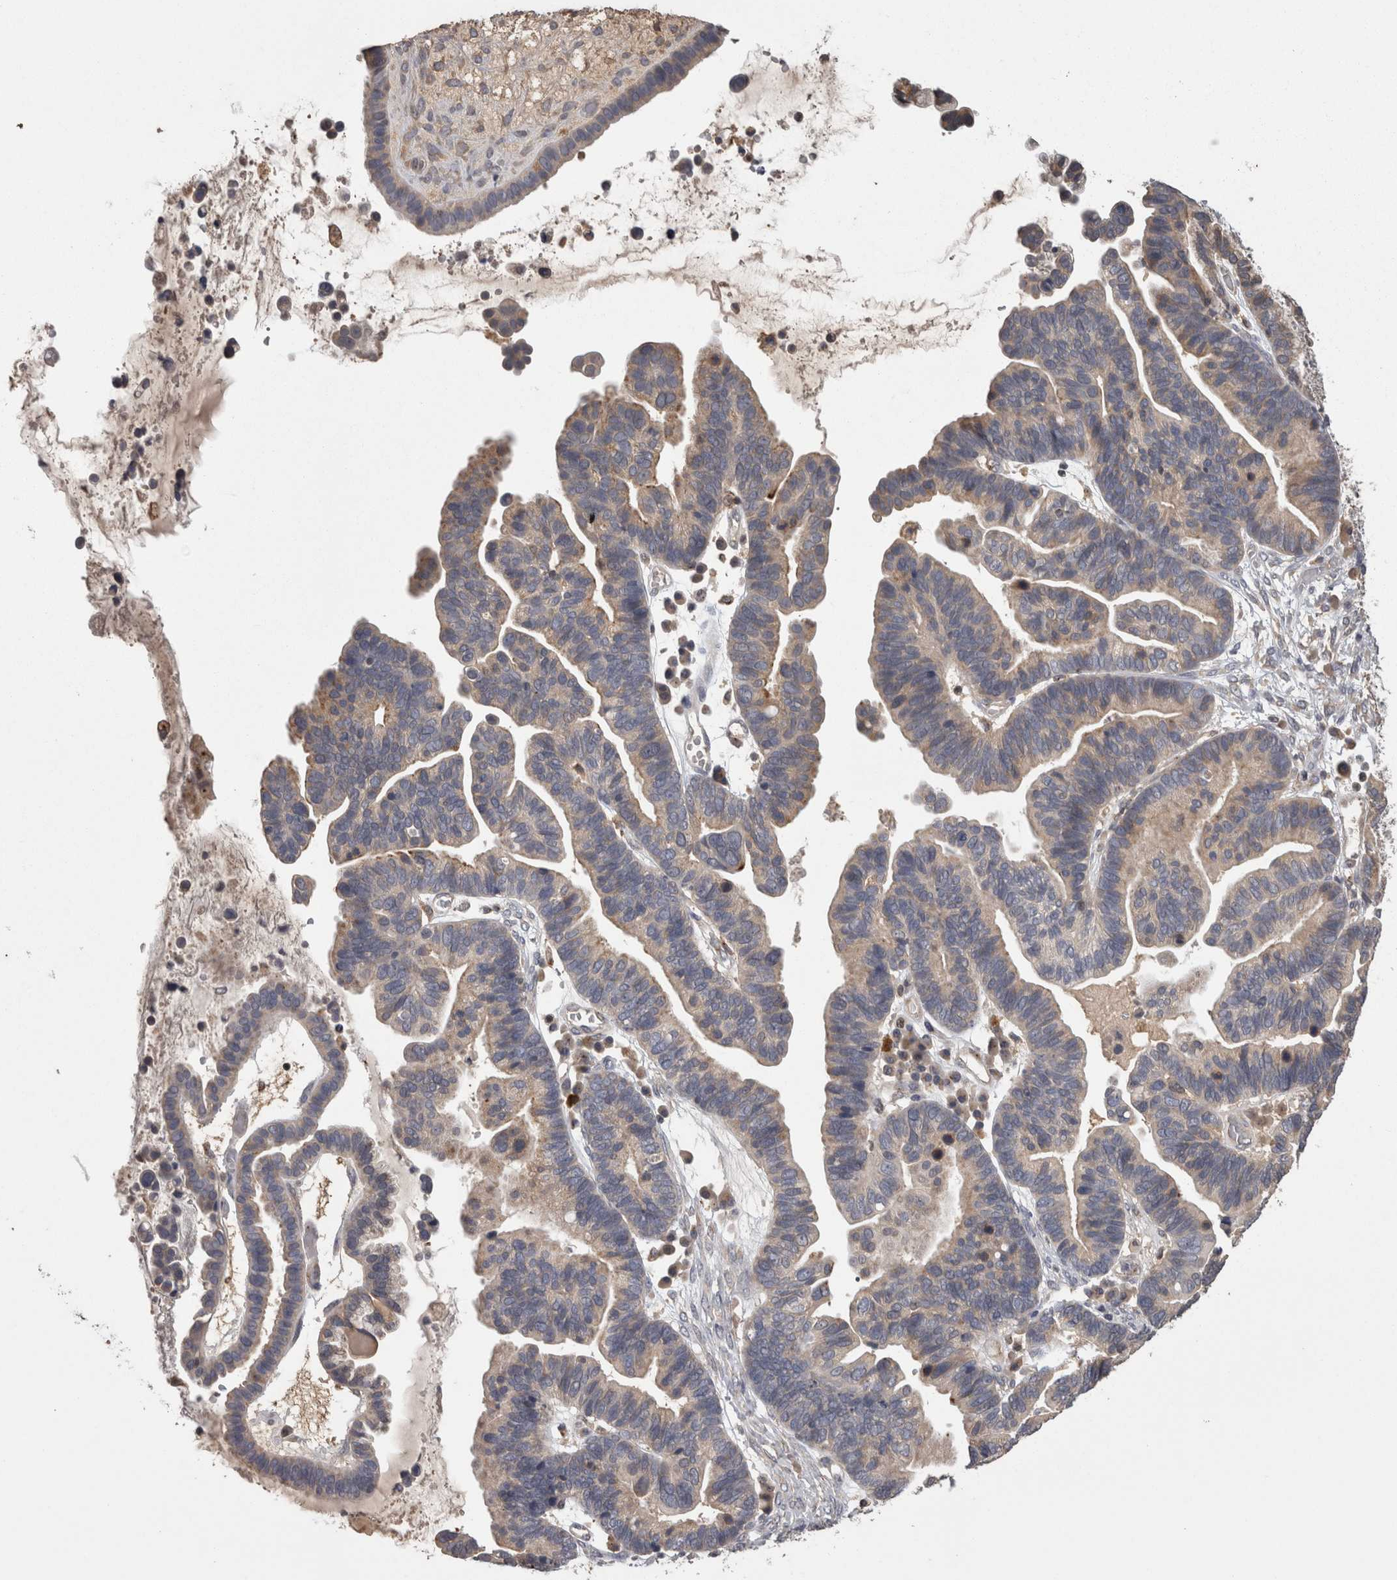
{"staining": {"intensity": "weak", "quantity": ">75%", "location": "cytoplasmic/membranous"}, "tissue": "ovarian cancer", "cell_type": "Tumor cells", "image_type": "cancer", "snomed": [{"axis": "morphology", "description": "Cystadenocarcinoma, serous, NOS"}, {"axis": "topography", "description": "Ovary"}], "caption": "Ovarian cancer (serous cystadenocarcinoma) stained with a protein marker demonstrates weak staining in tumor cells.", "gene": "PCM1", "patient": {"sex": "female", "age": 56}}